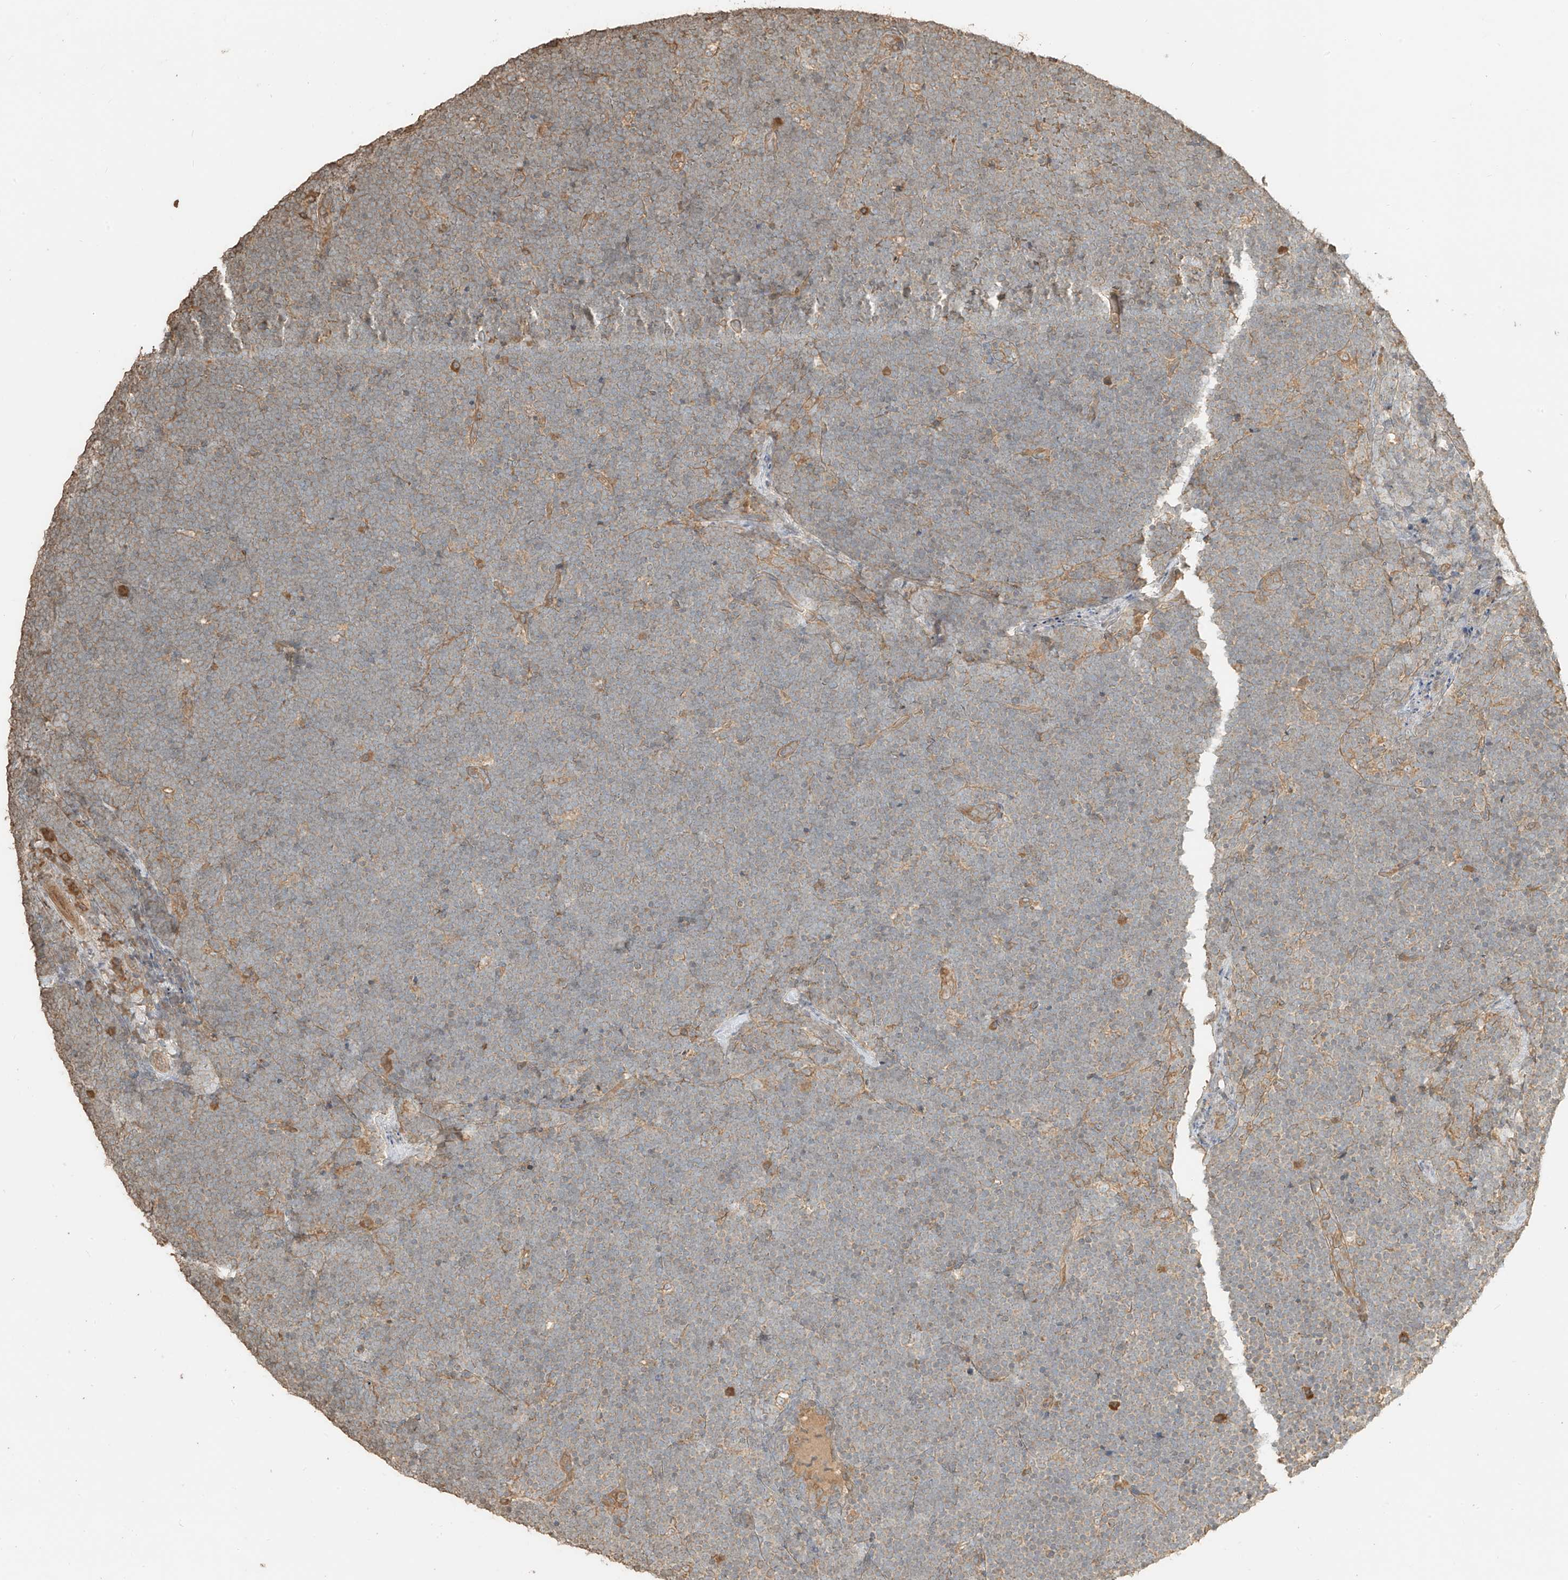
{"staining": {"intensity": "weak", "quantity": "25%-75%", "location": "cytoplasmic/membranous"}, "tissue": "lymphoma", "cell_type": "Tumor cells", "image_type": "cancer", "snomed": [{"axis": "morphology", "description": "Malignant lymphoma, non-Hodgkin's type, High grade"}, {"axis": "topography", "description": "Lymph node"}], "caption": "IHC of human malignant lymphoma, non-Hodgkin's type (high-grade) displays low levels of weak cytoplasmic/membranous positivity in about 25%-75% of tumor cells. (DAB = brown stain, brightfield microscopy at high magnification).", "gene": "RFTN2", "patient": {"sex": "male", "age": 13}}